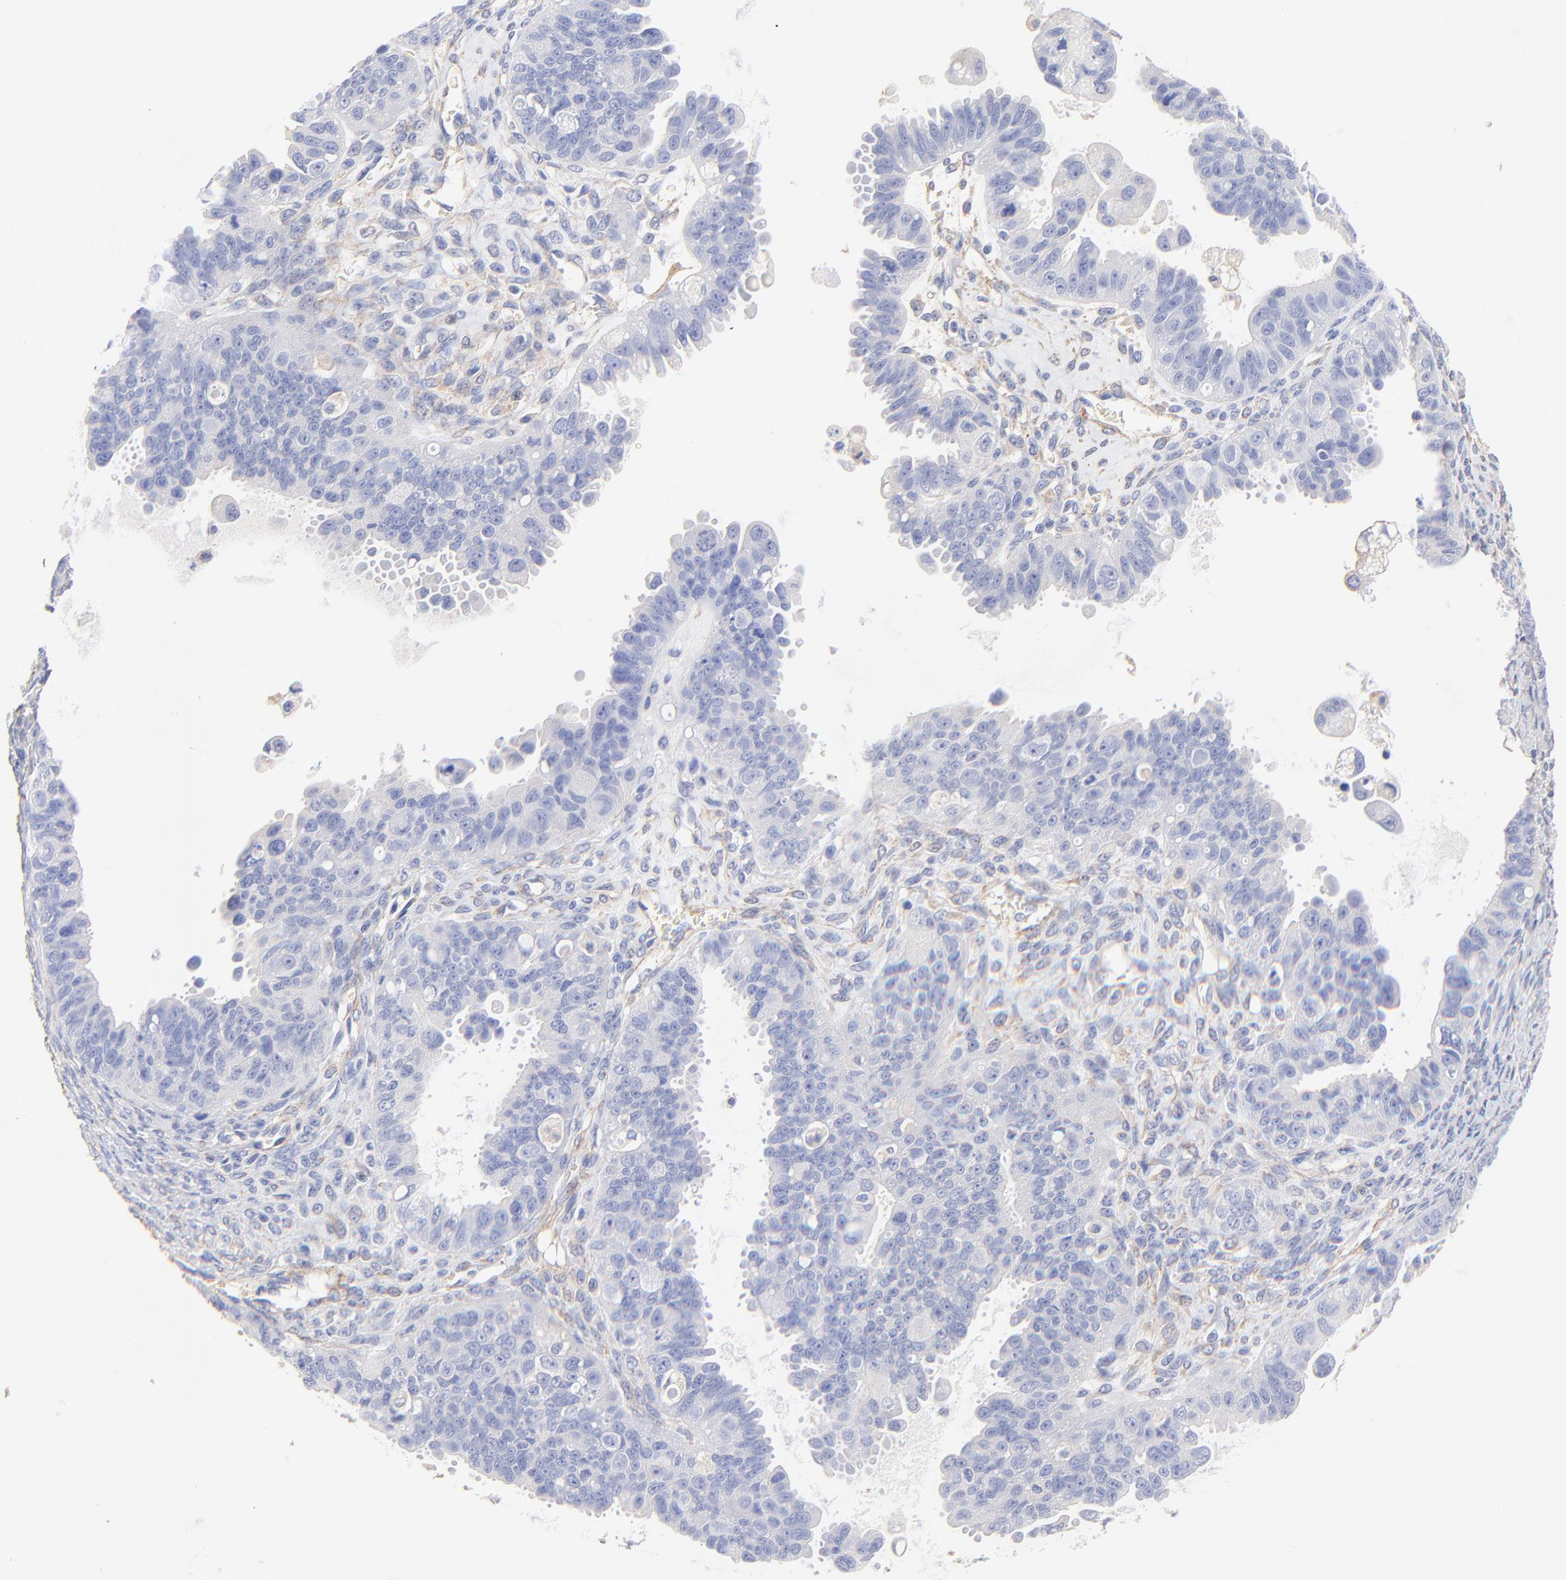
{"staining": {"intensity": "weak", "quantity": "<25%", "location": "nuclear"}, "tissue": "ovarian cancer", "cell_type": "Tumor cells", "image_type": "cancer", "snomed": [{"axis": "morphology", "description": "Carcinoma, endometroid"}, {"axis": "topography", "description": "Ovary"}], "caption": "Ovarian cancer was stained to show a protein in brown. There is no significant positivity in tumor cells.", "gene": "ACTRT1", "patient": {"sex": "female", "age": 85}}